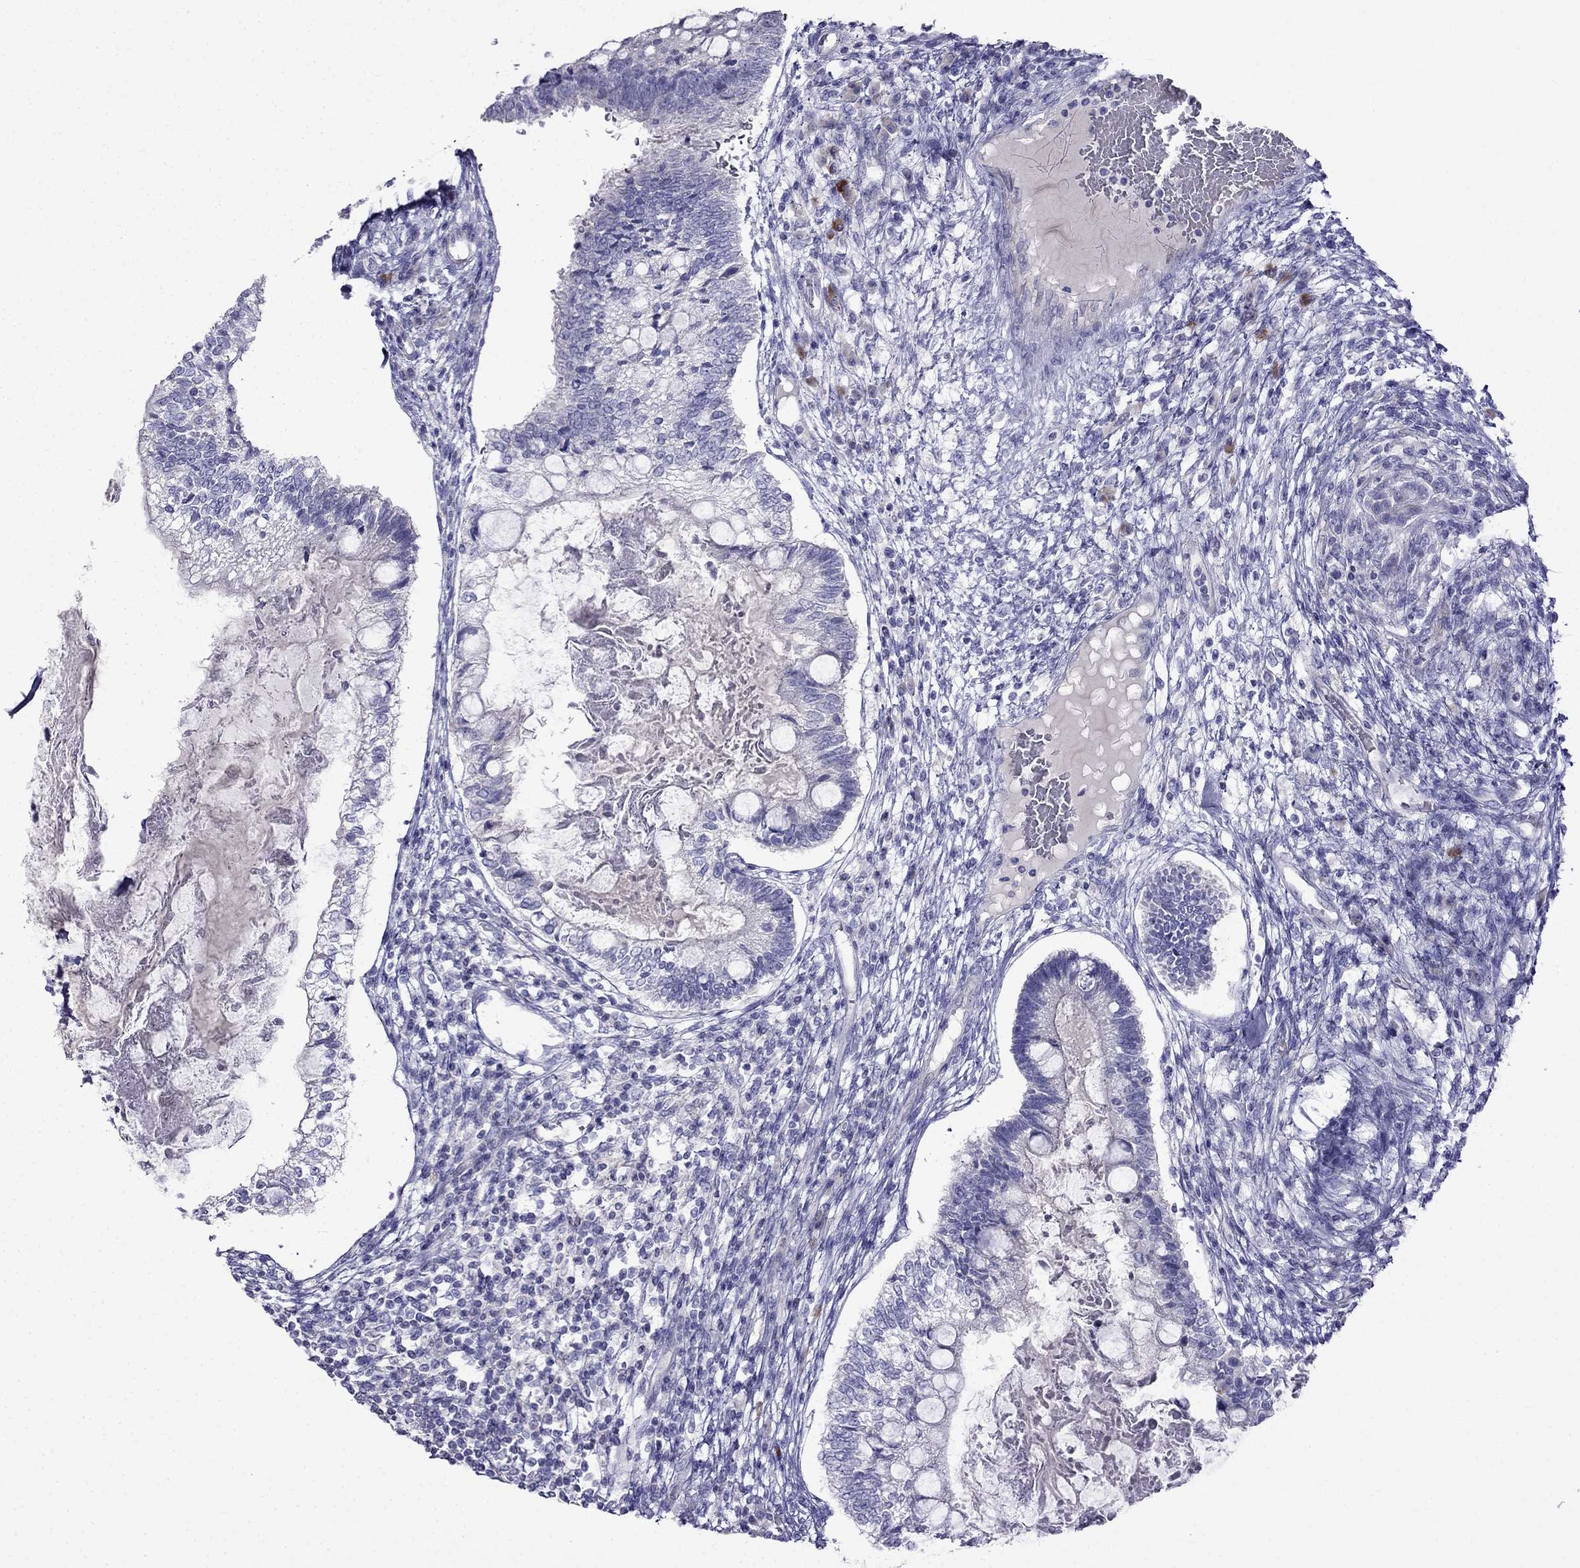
{"staining": {"intensity": "negative", "quantity": "none", "location": "none"}, "tissue": "testis cancer", "cell_type": "Tumor cells", "image_type": "cancer", "snomed": [{"axis": "morphology", "description": "Seminoma, NOS"}, {"axis": "morphology", "description": "Carcinoma, Embryonal, NOS"}, {"axis": "topography", "description": "Testis"}], "caption": "There is no significant staining in tumor cells of testis cancer. (Brightfield microscopy of DAB immunohistochemistry (IHC) at high magnification).", "gene": "PATE1", "patient": {"sex": "male", "age": 41}}